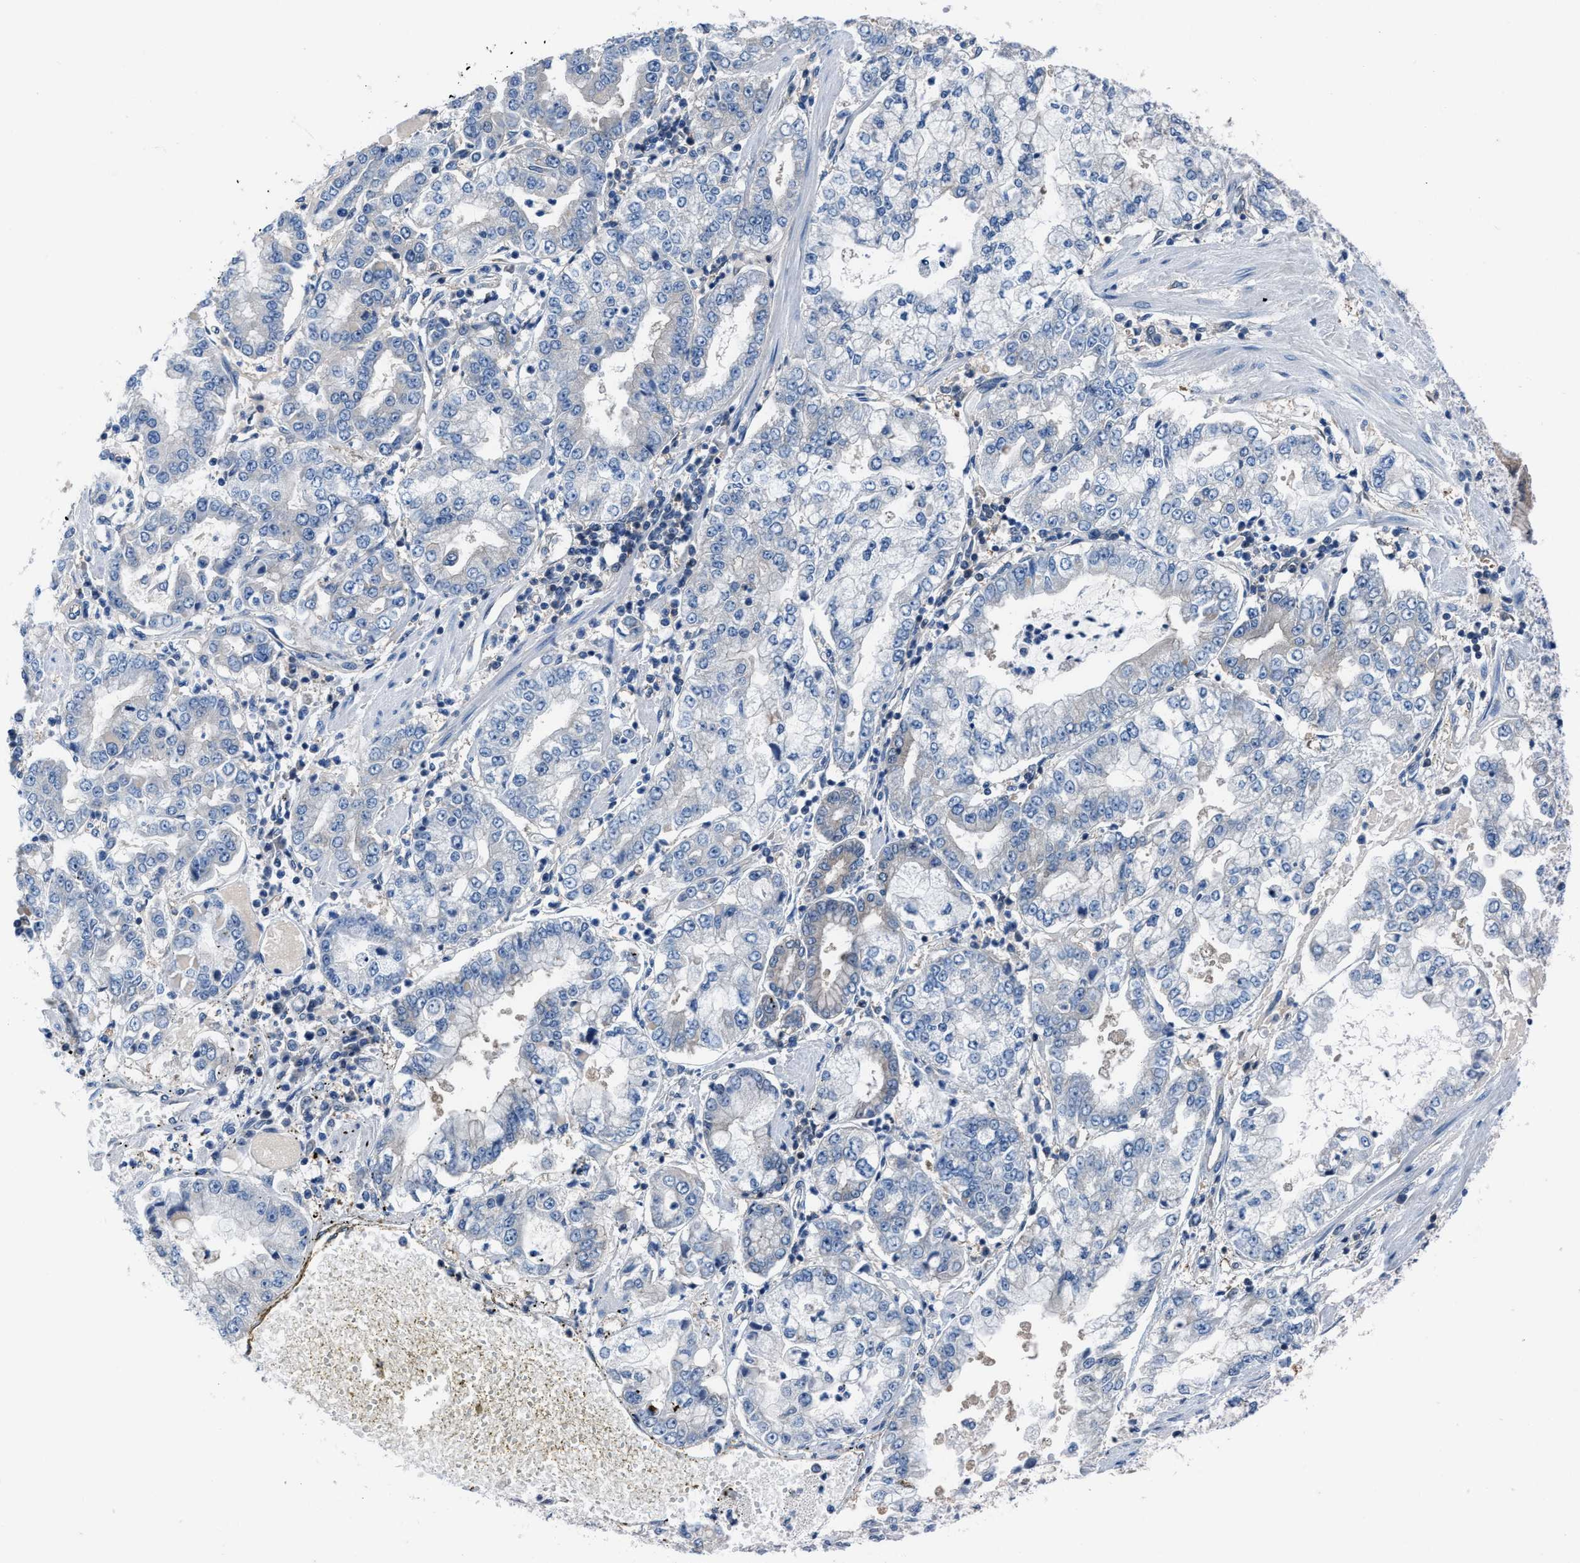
{"staining": {"intensity": "negative", "quantity": "none", "location": "none"}, "tissue": "stomach cancer", "cell_type": "Tumor cells", "image_type": "cancer", "snomed": [{"axis": "morphology", "description": "Adenocarcinoma, NOS"}, {"axis": "topography", "description": "Stomach"}], "caption": "Photomicrograph shows no significant protein staining in tumor cells of stomach cancer.", "gene": "NUDT5", "patient": {"sex": "male", "age": 76}}